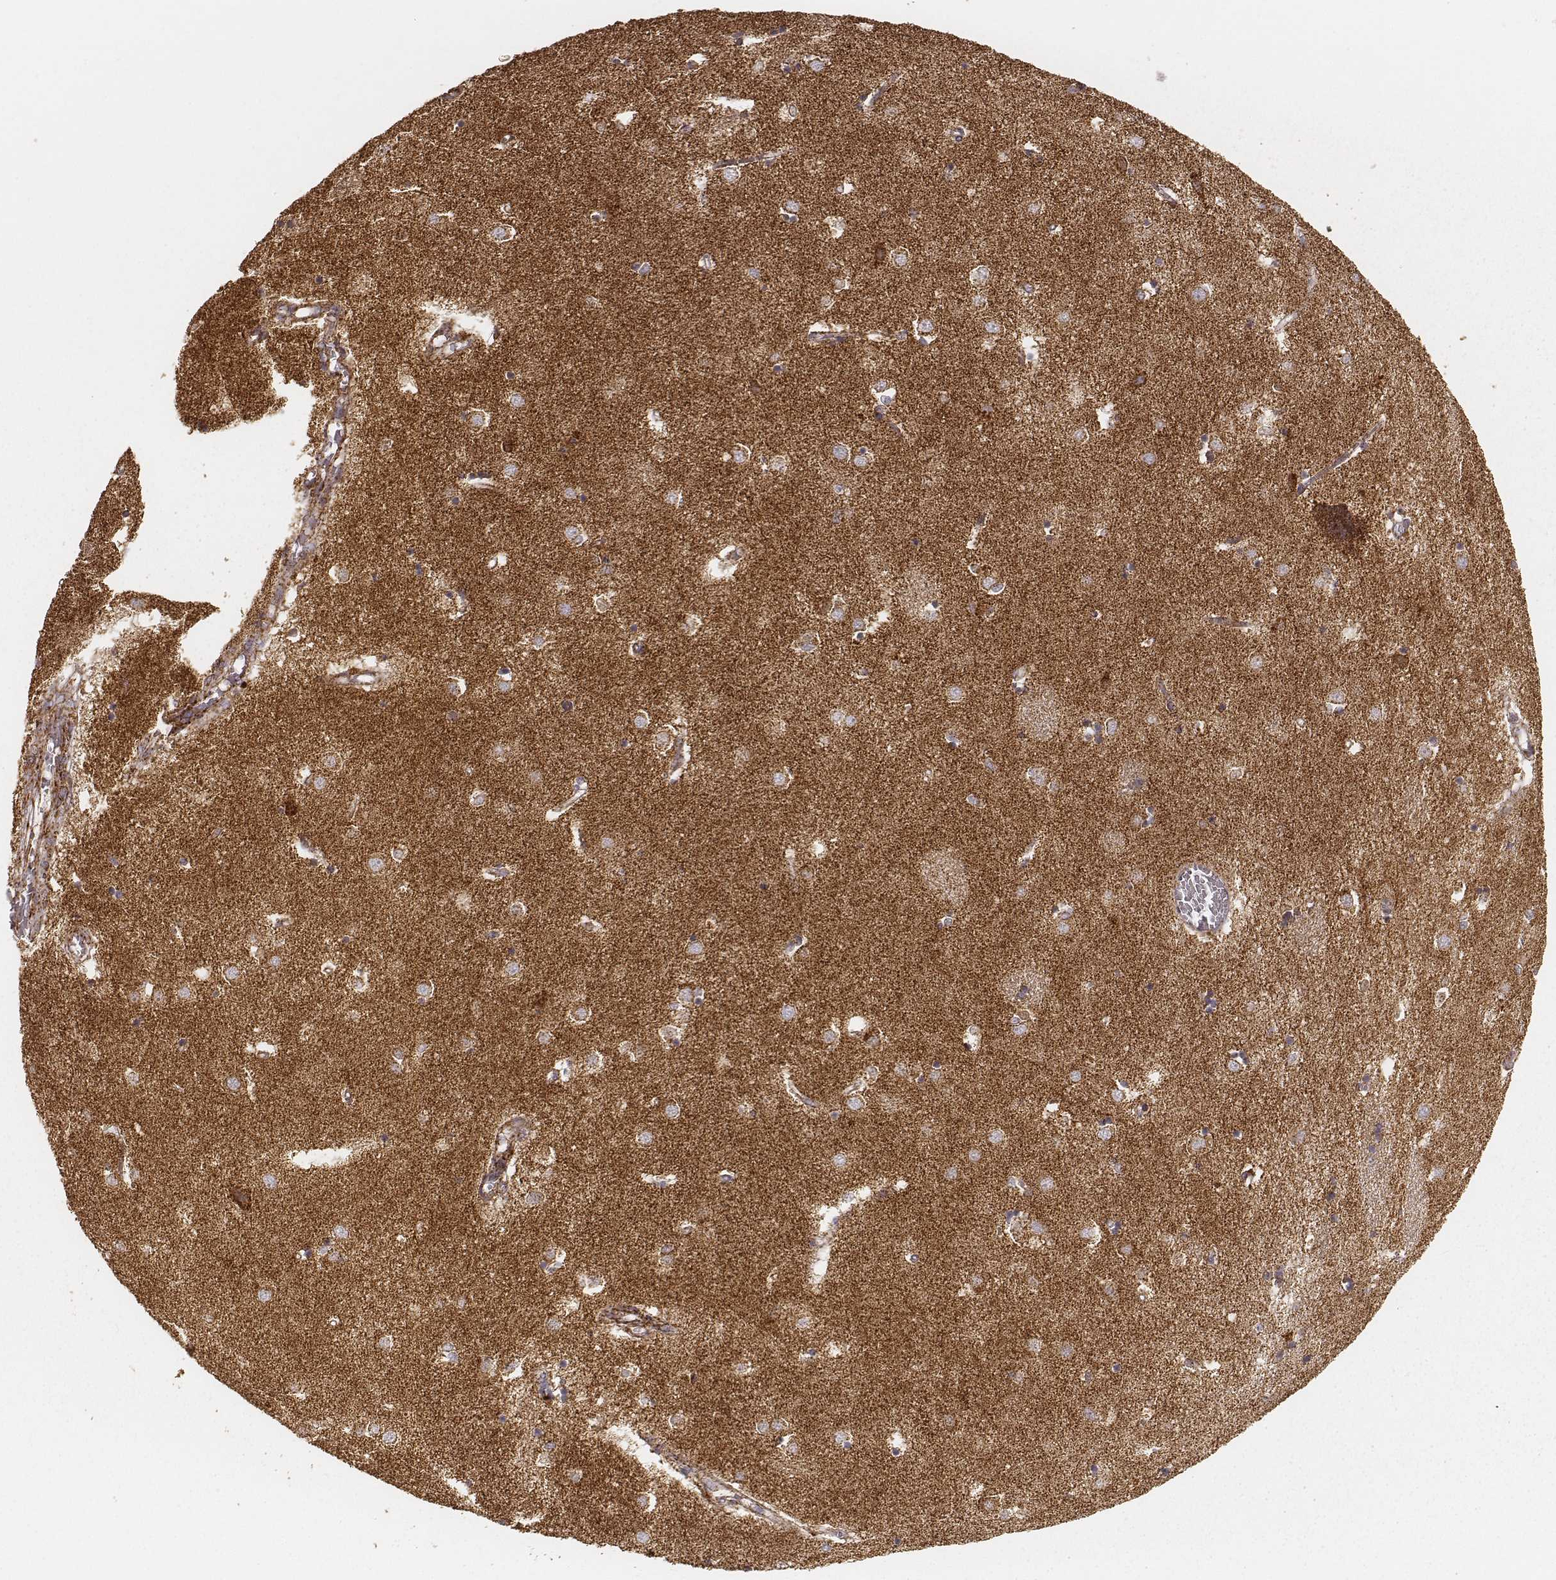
{"staining": {"intensity": "moderate", "quantity": ">75%", "location": "cytoplasmic/membranous"}, "tissue": "caudate", "cell_type": "Glial cells", "image_type": "normal", "snomed": [{"axis": "morphology", "description": "Normal tissue, NOS"}, {"axis": "topography", "description": "Lateral ventricle wall"}], "caption": "This image reveals immunohistochemistry (IHC) staining of benign human caudate, with medium moderate cytoplasmic/membranous staining in approximately >75% of glial cells.", "gene": "CS", "patient": {"sex": "male", "age": 54}}